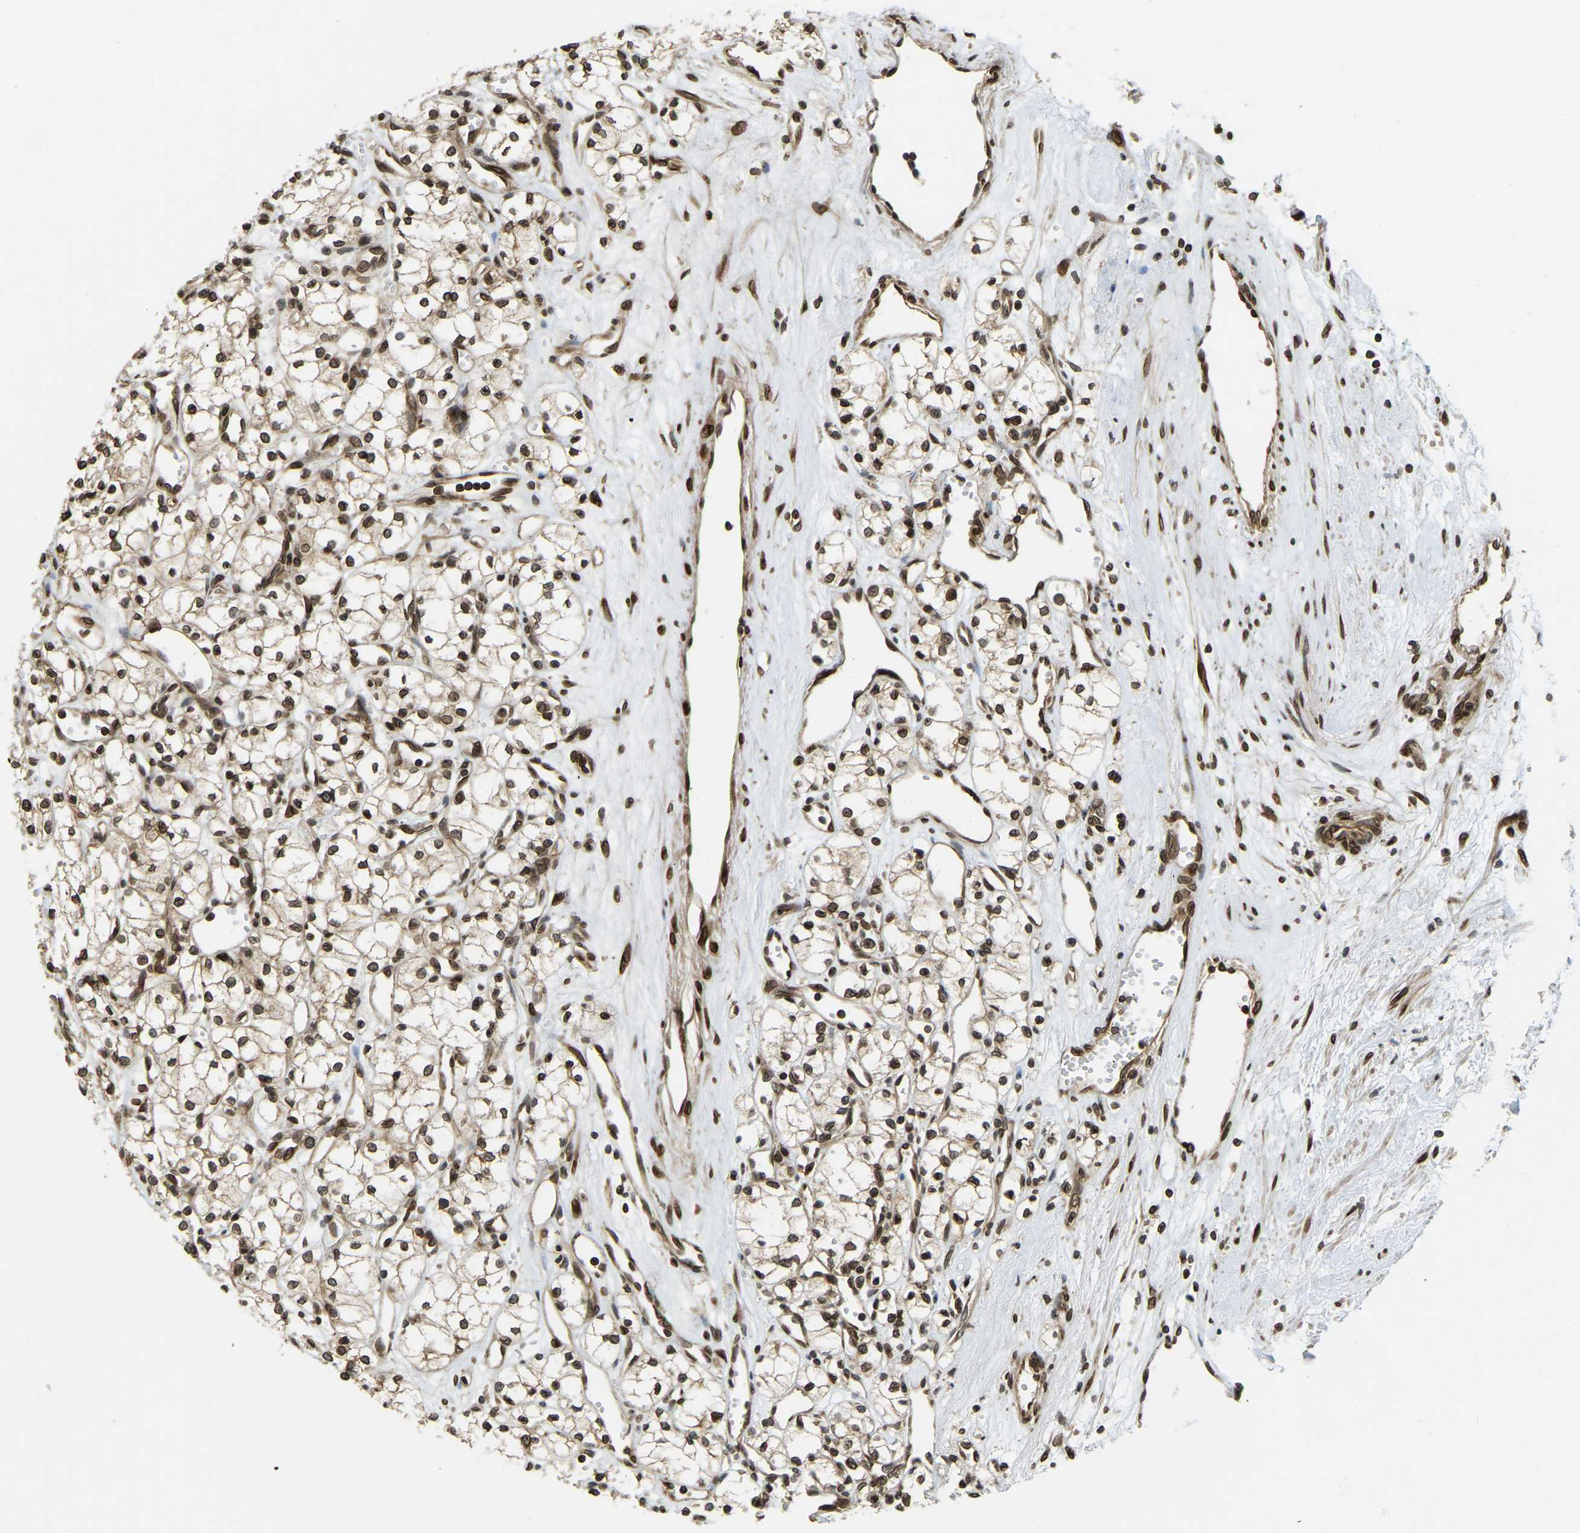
{"staining": {"intensity": "moderate", "quantity": ">75%", "location": "cytoplasmic/membranous,nuclear"}, "tissue": "renal cancer", "cell_type": "Tumor cells", "image_type": "cancer", "snomed": [{"axis": "morphology", "description": "Adenocarcinoma, NOS"}, {"axis": "topography", "description": "Kidney"}], "caption": "Immunohistochemistry micrograph of neoplastic tissue: human adenocarcinoma (renal) stained using immunohistochemistry shows medium levels of moderate protein expression localized specifically in the cytoplasmic/membranous and nuclear of tumor cells, appearing as a cytoplasmic/membranous and nuclear brown color.", "gene": "SYNE1", "patient": {"sex": "male", "age": 59}}